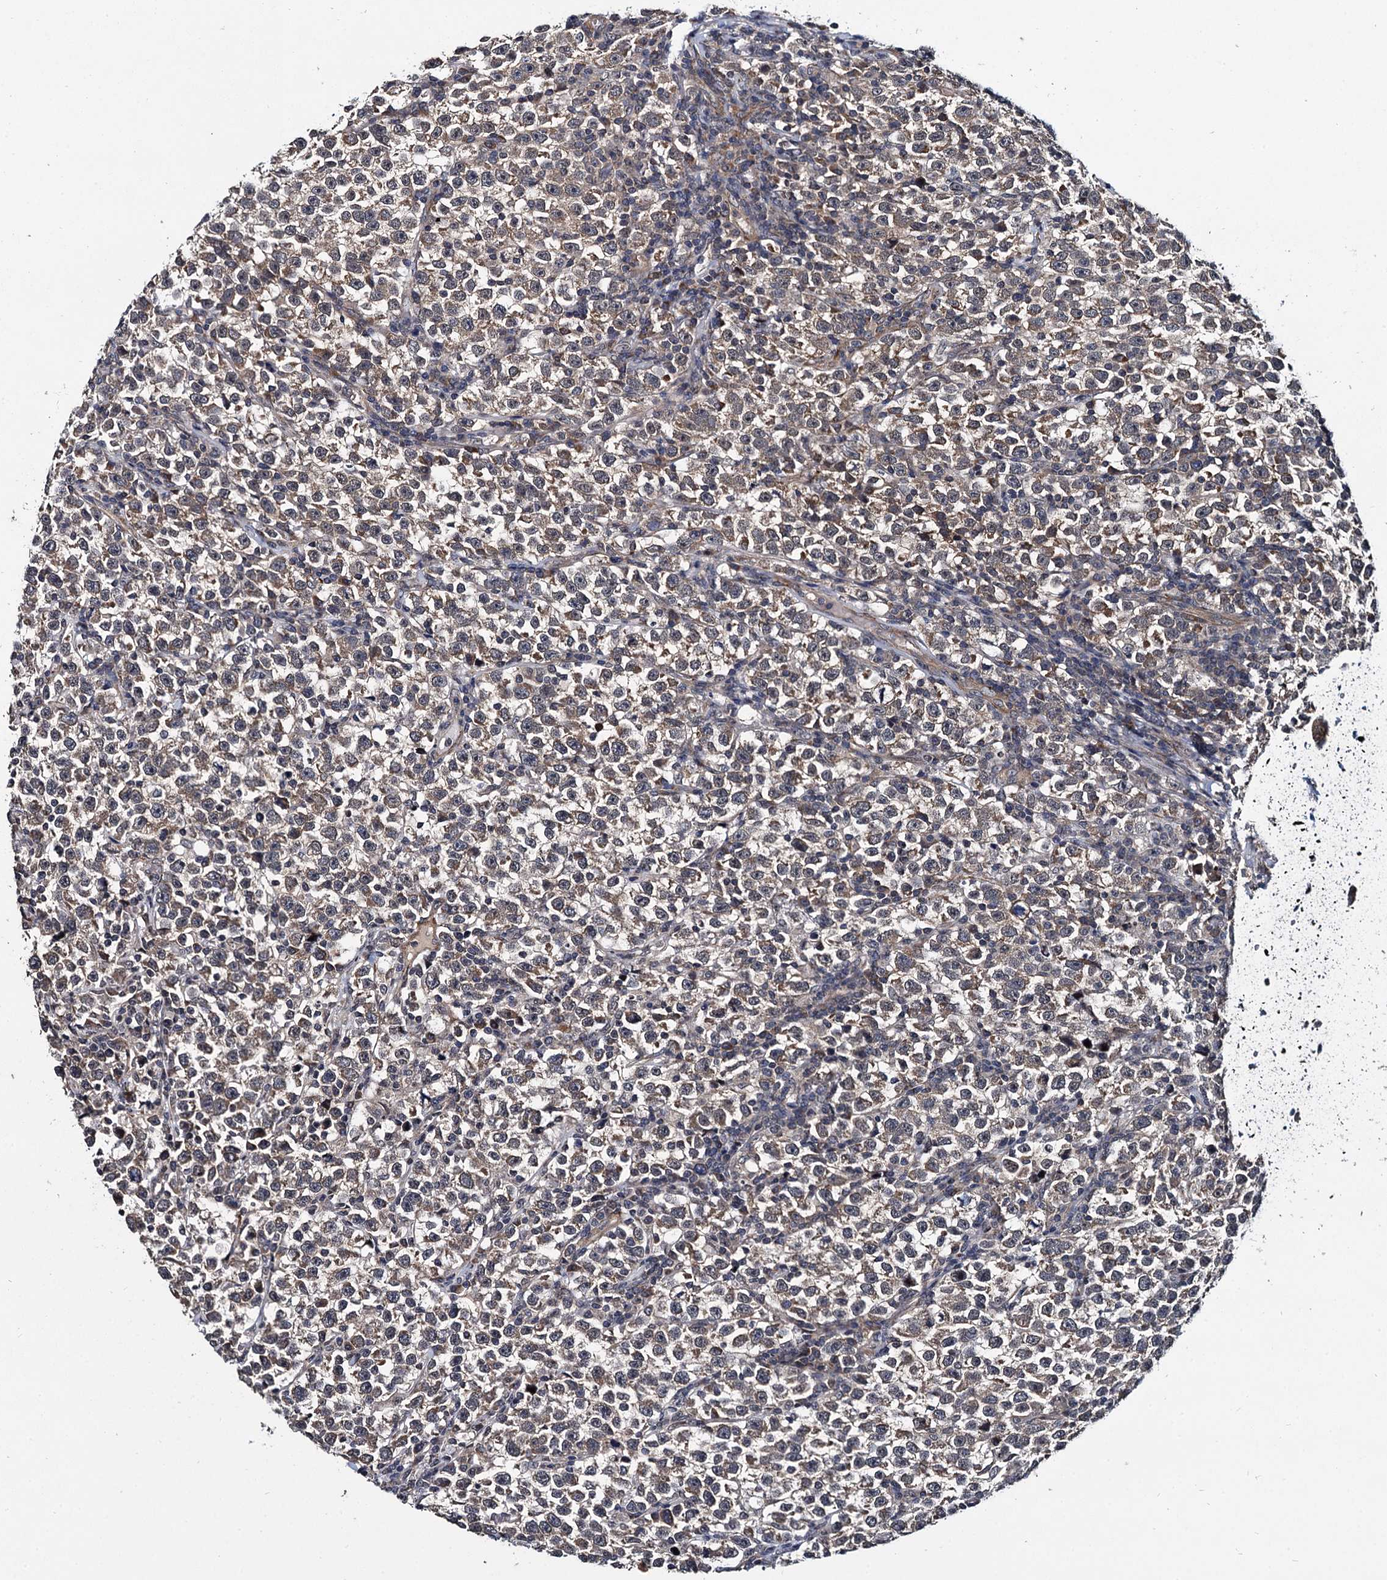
{"staining": {"intensity": "weak", "quantity": "25%-75%", "location": "cytoplasmic/membranous"}, "tissue": "testis cancer", "cell_type": "Tumor cells", "image_type": "cancer", "snomed": [{"axis": "morphology", "description": "Normal tissue, NOS"}, {"axis": "morphology", "description": "Seminoma, NOS"}, {"axis": "topography", "description": "Testis"}], "caption": "Immunohistochemistry (IHC) image of human testis cancer stained for a protein (brown), which displays low levels of weak cytoplasmic/membranous expression in approximately 25%-75% of tumor cells.", "gene": "ARHGAP42", "patient": {"sex": "male", "age": 43}}